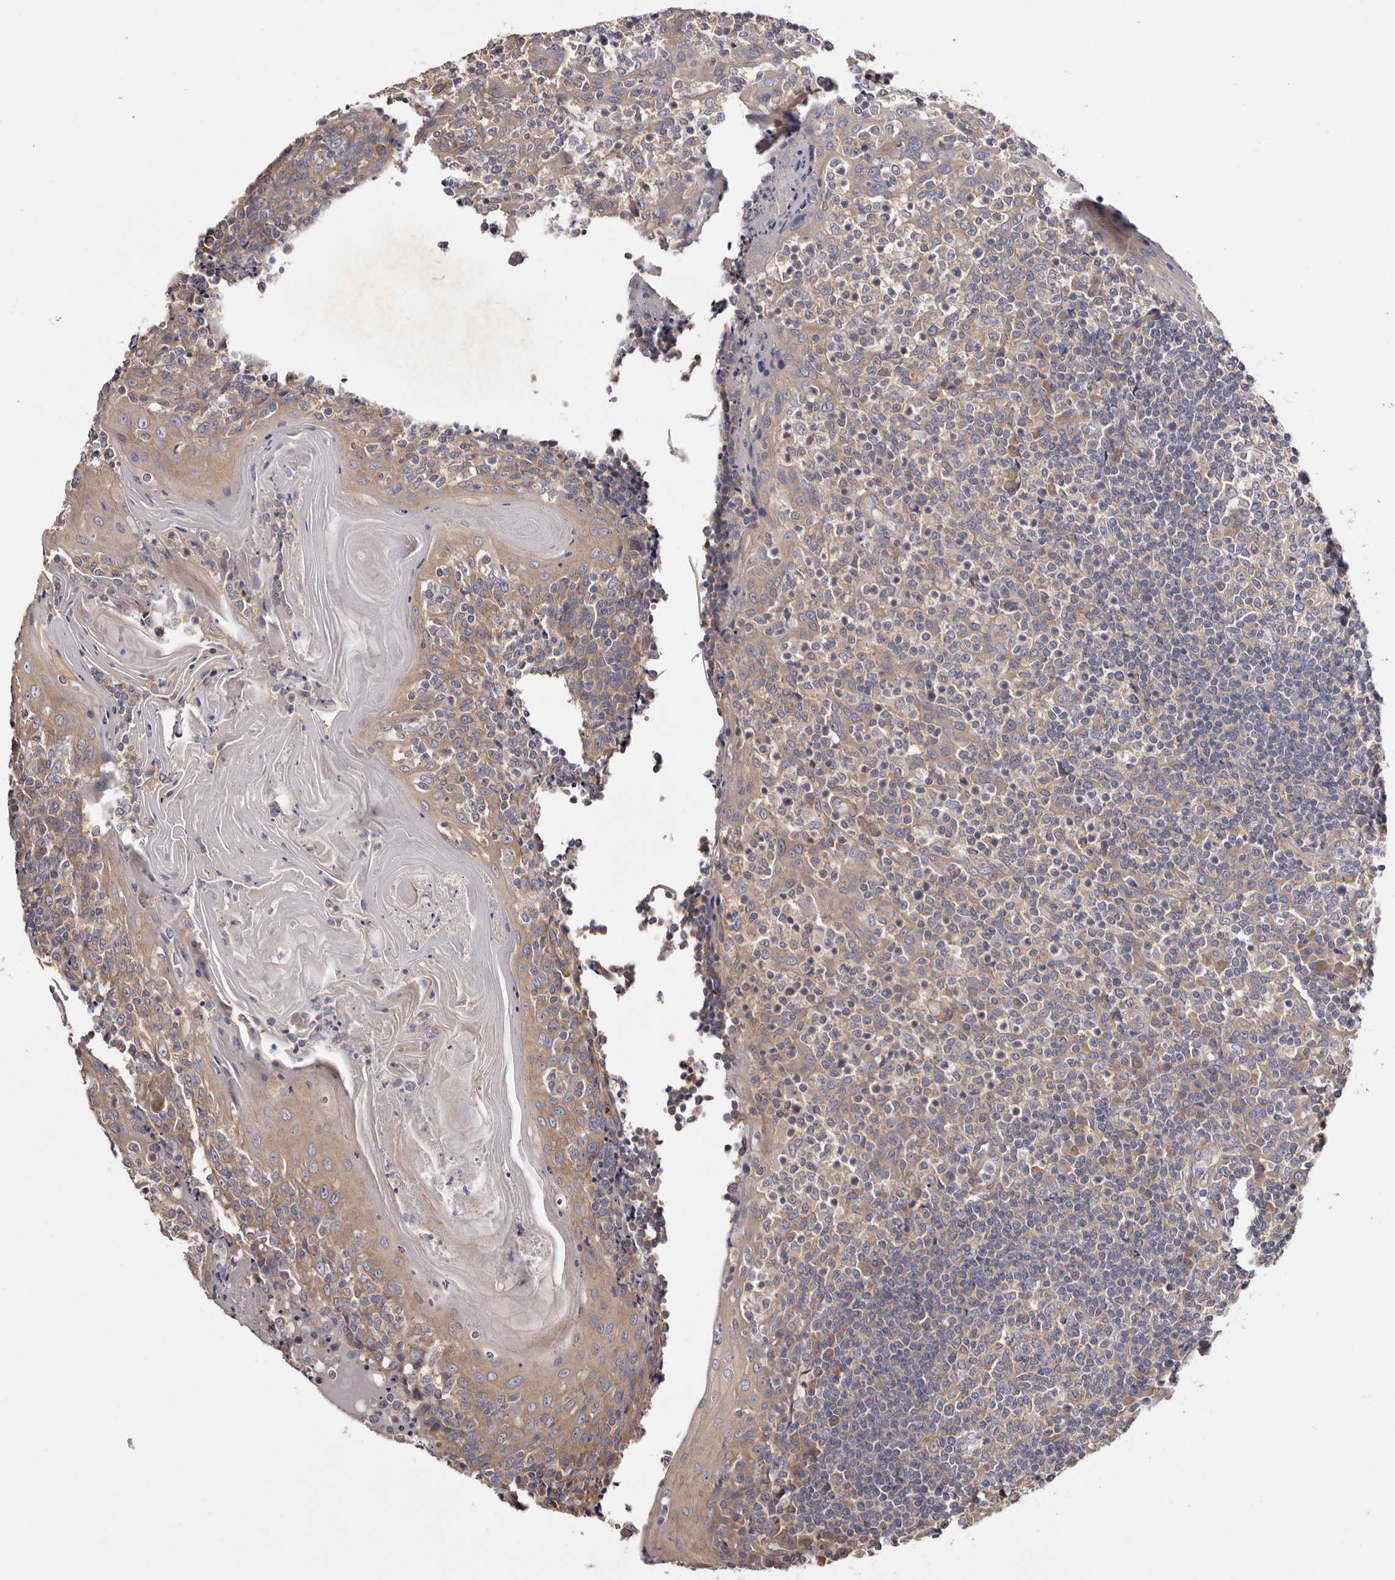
{"staining": {"intensity": "moderate", "quantity": "<25%", "location": "cytoplasmic/membranous"}, "tissue": "tonsil", "cell_type": "Germinal center cells", "image_type": "normal", "snomed": [{"axis": "morphology", "description": "Normal tissue, NOS"}, {"axis": "topography", "description": "Tonsil"}], "caption": "Tonsil stained with a brown dye demonstrates moderate cytoplasmic/membranous positive expression in about <25% of germinal center cells.", "gene": "FAM167B", "patient": {"sex": "female", "age": 19}}